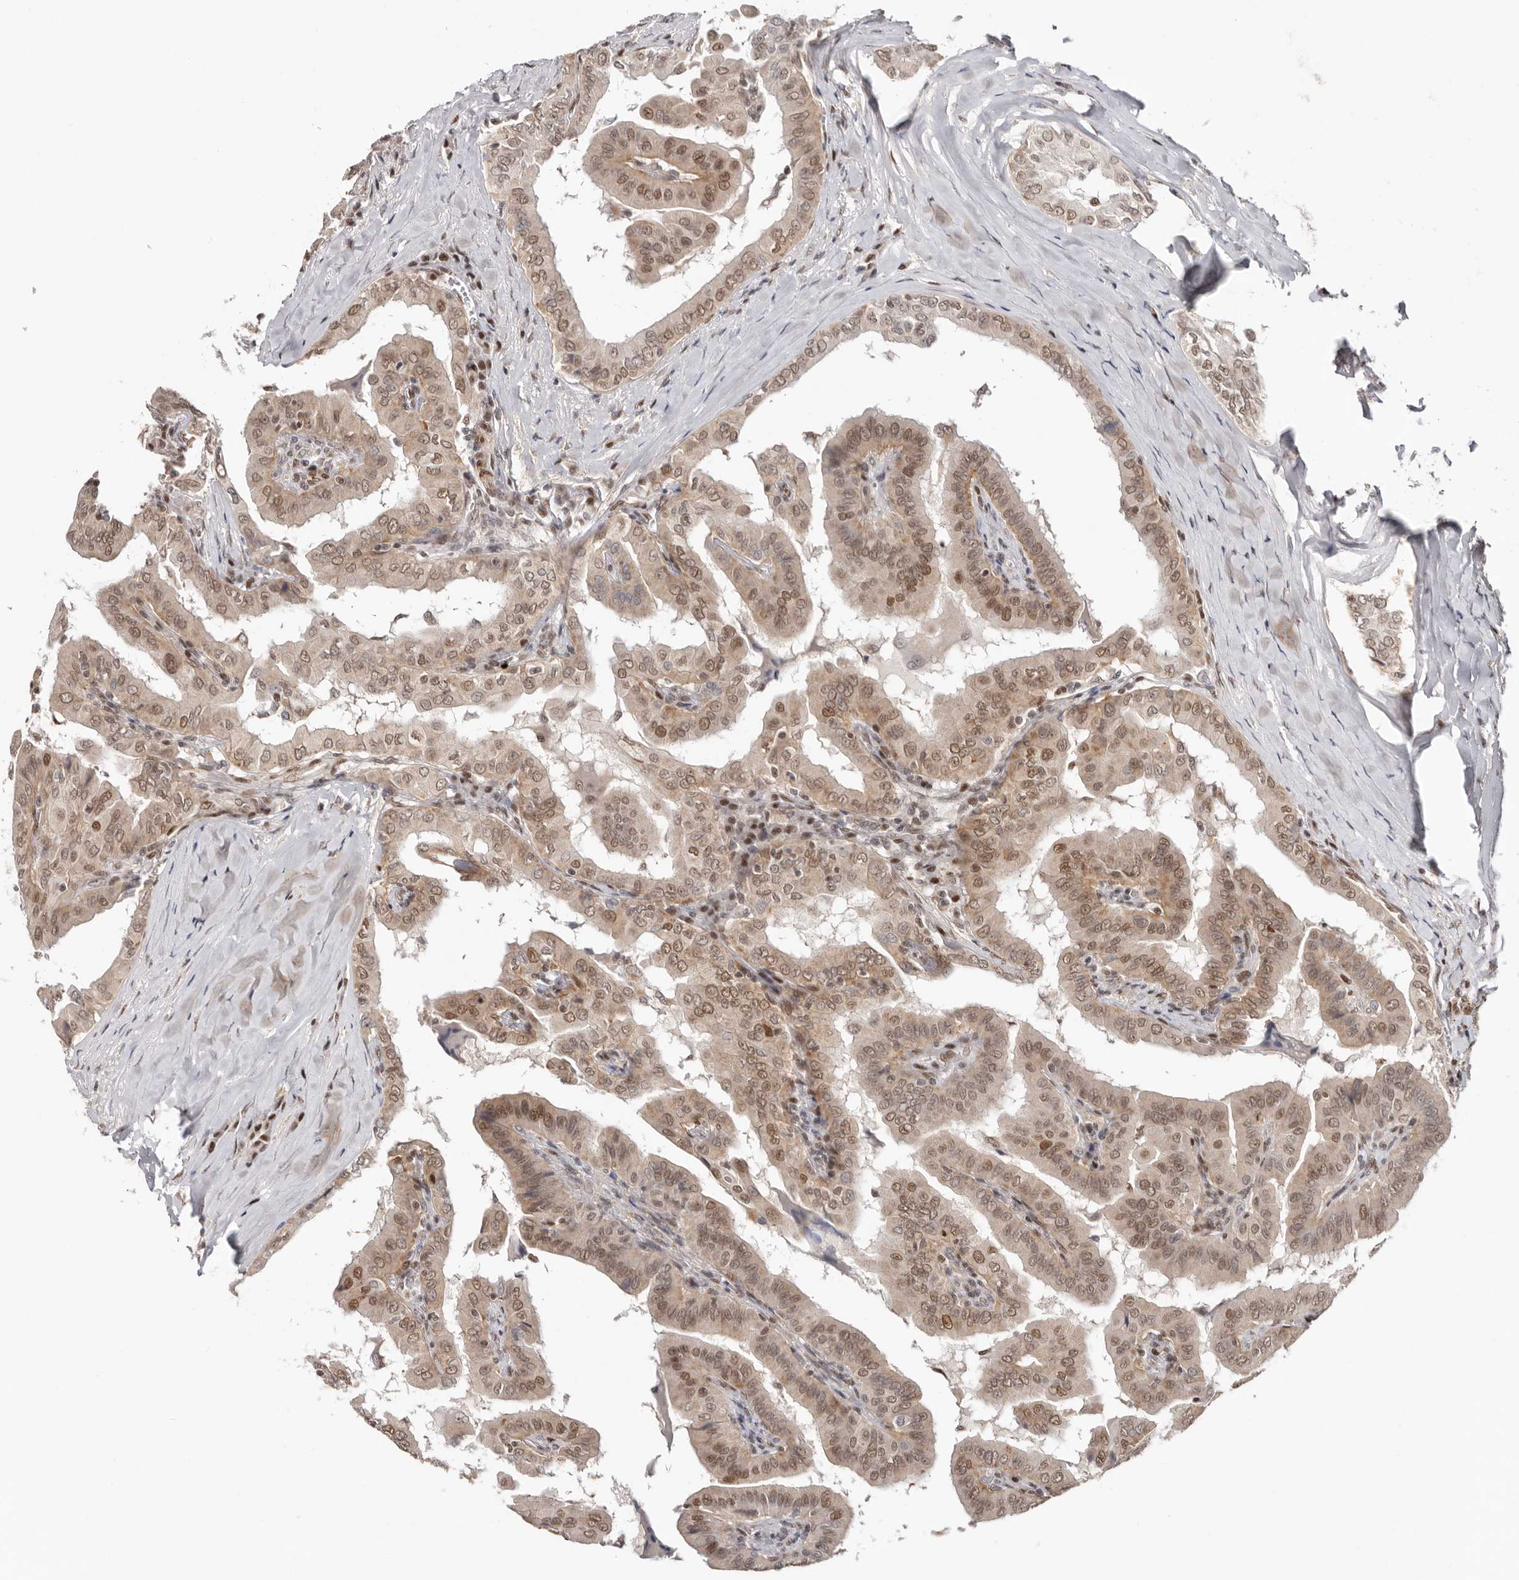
{"staining": {"intensity": "moderate", "quantity": ">75%", "location": "cytoplasmic/membranous,nuclear"}, "tissue": "thyroid cancer", "cell_type": "Tumor cells", "image_type": "cancer", "snomed": [{"axis": "morphology", "description": "Papillary adenocarcinoma, NOS"}, {"axis": "topography", "description": "Thyroid gland"}], "caption": "High-power microscopy captured an immunohistochemistry (IHC) histopathology image of thyroid cancer (papillary adenocarcinoma), revealing moderate cytoplasmic/membranous and nuclear positivity in about >75% of tumor cells. (Stains: DAB in brown, nuclei in blue, Microscopy: brightfield microscopy at high magnification).", "gene": "SMAD7", "patient": {"sex": "male", "age": 33}}